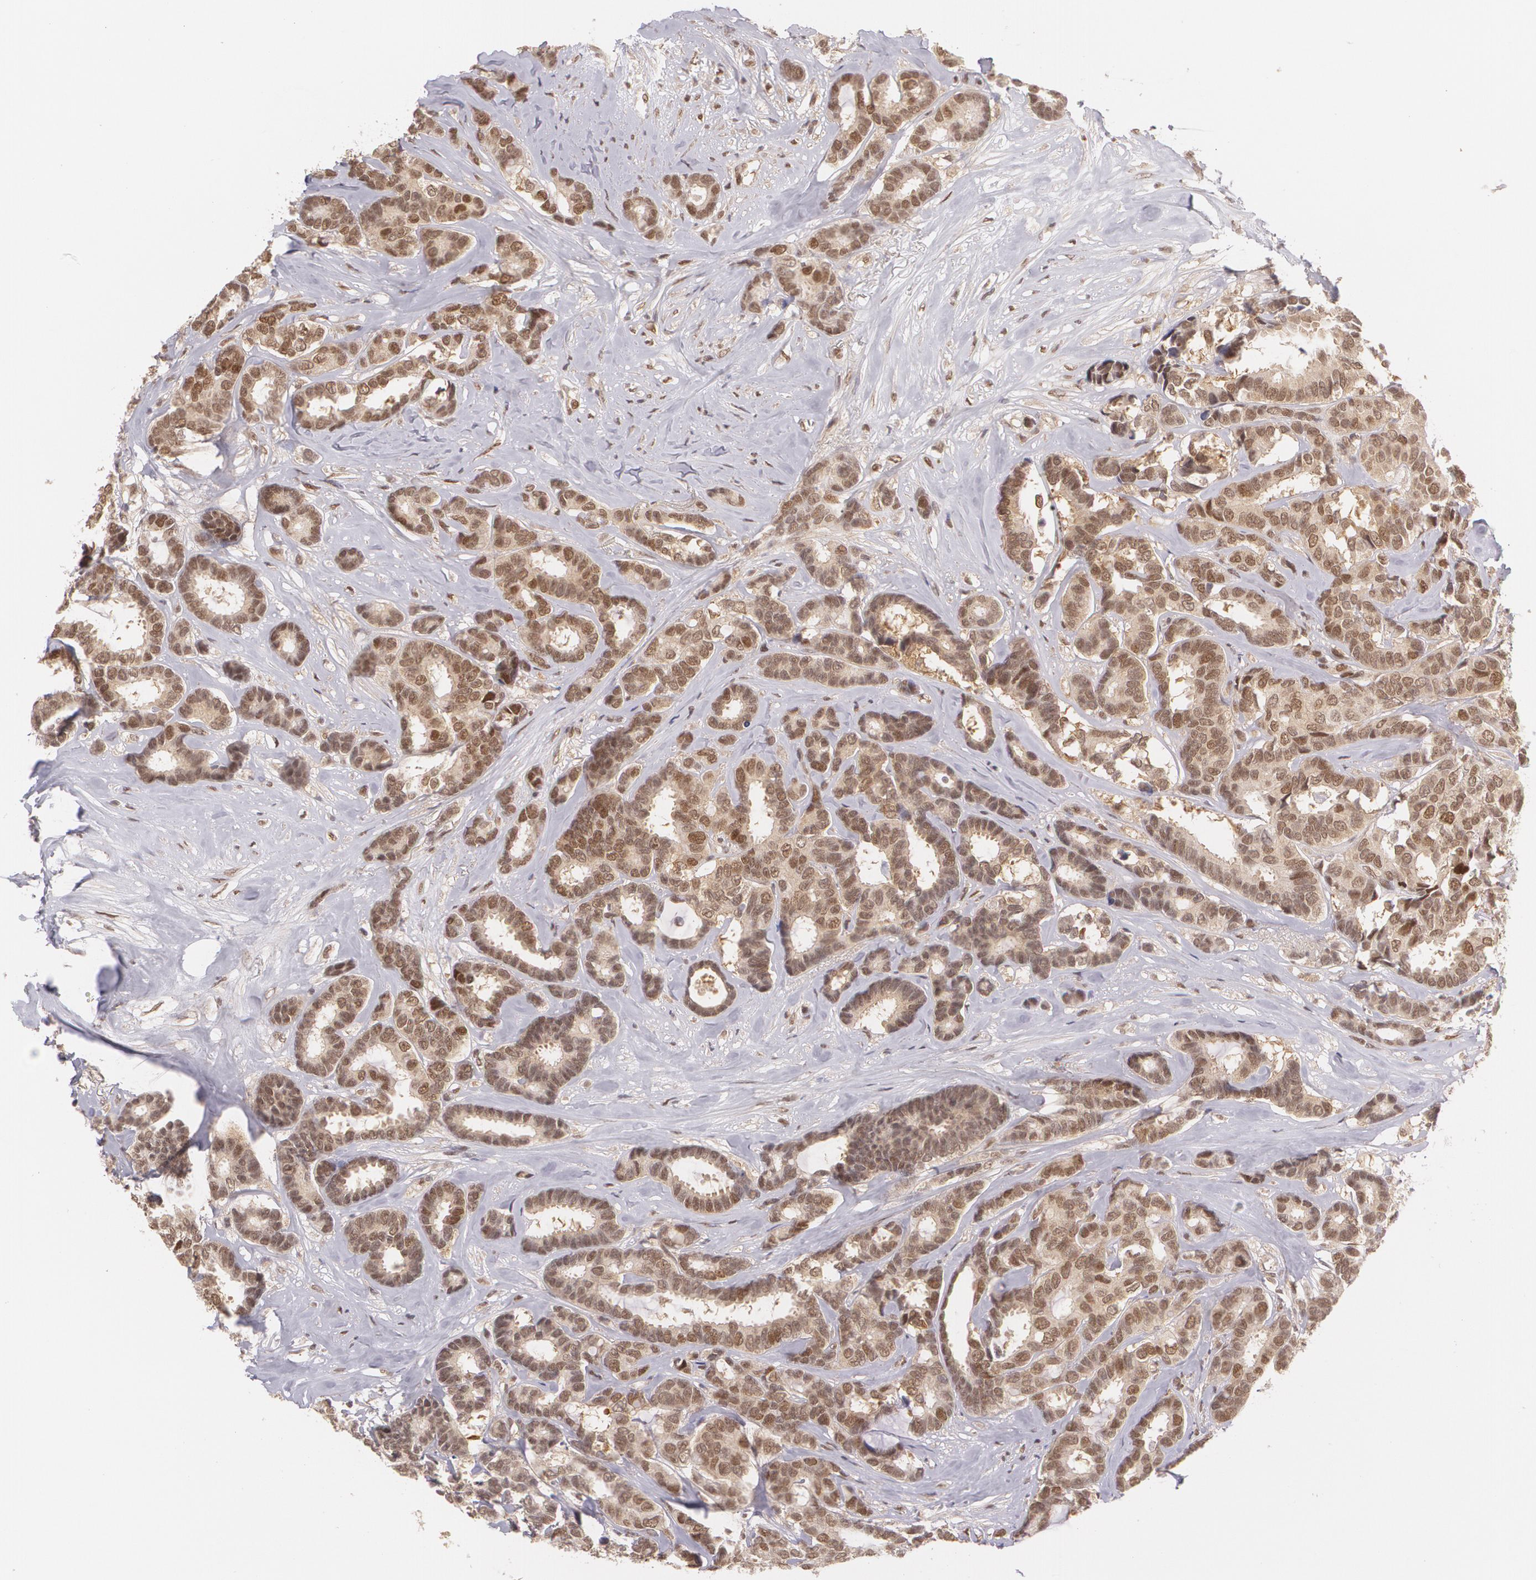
{"staining": {"intensity": "moderate", "quantity": ">75%", "location": "cytoplasmic/membranous,nuclear"}, "tissue": "breast cancer", "cell_type": "Tumor cells", "image_type": "cancer", "snomed": [{"axis": "morphology", "description": "Duct carcinoma"}, {"axis": "topography", "description": "Breast"}], "caption": "Immunohistochemical staining of breast intraductal carcinoma displays medium levels of moderate cytoplasmic/membranous and nuclear protein positivity in about >75% of tumor cells.", "gene": "CUL2", "patient": {"sex": "female", "age": 87}}